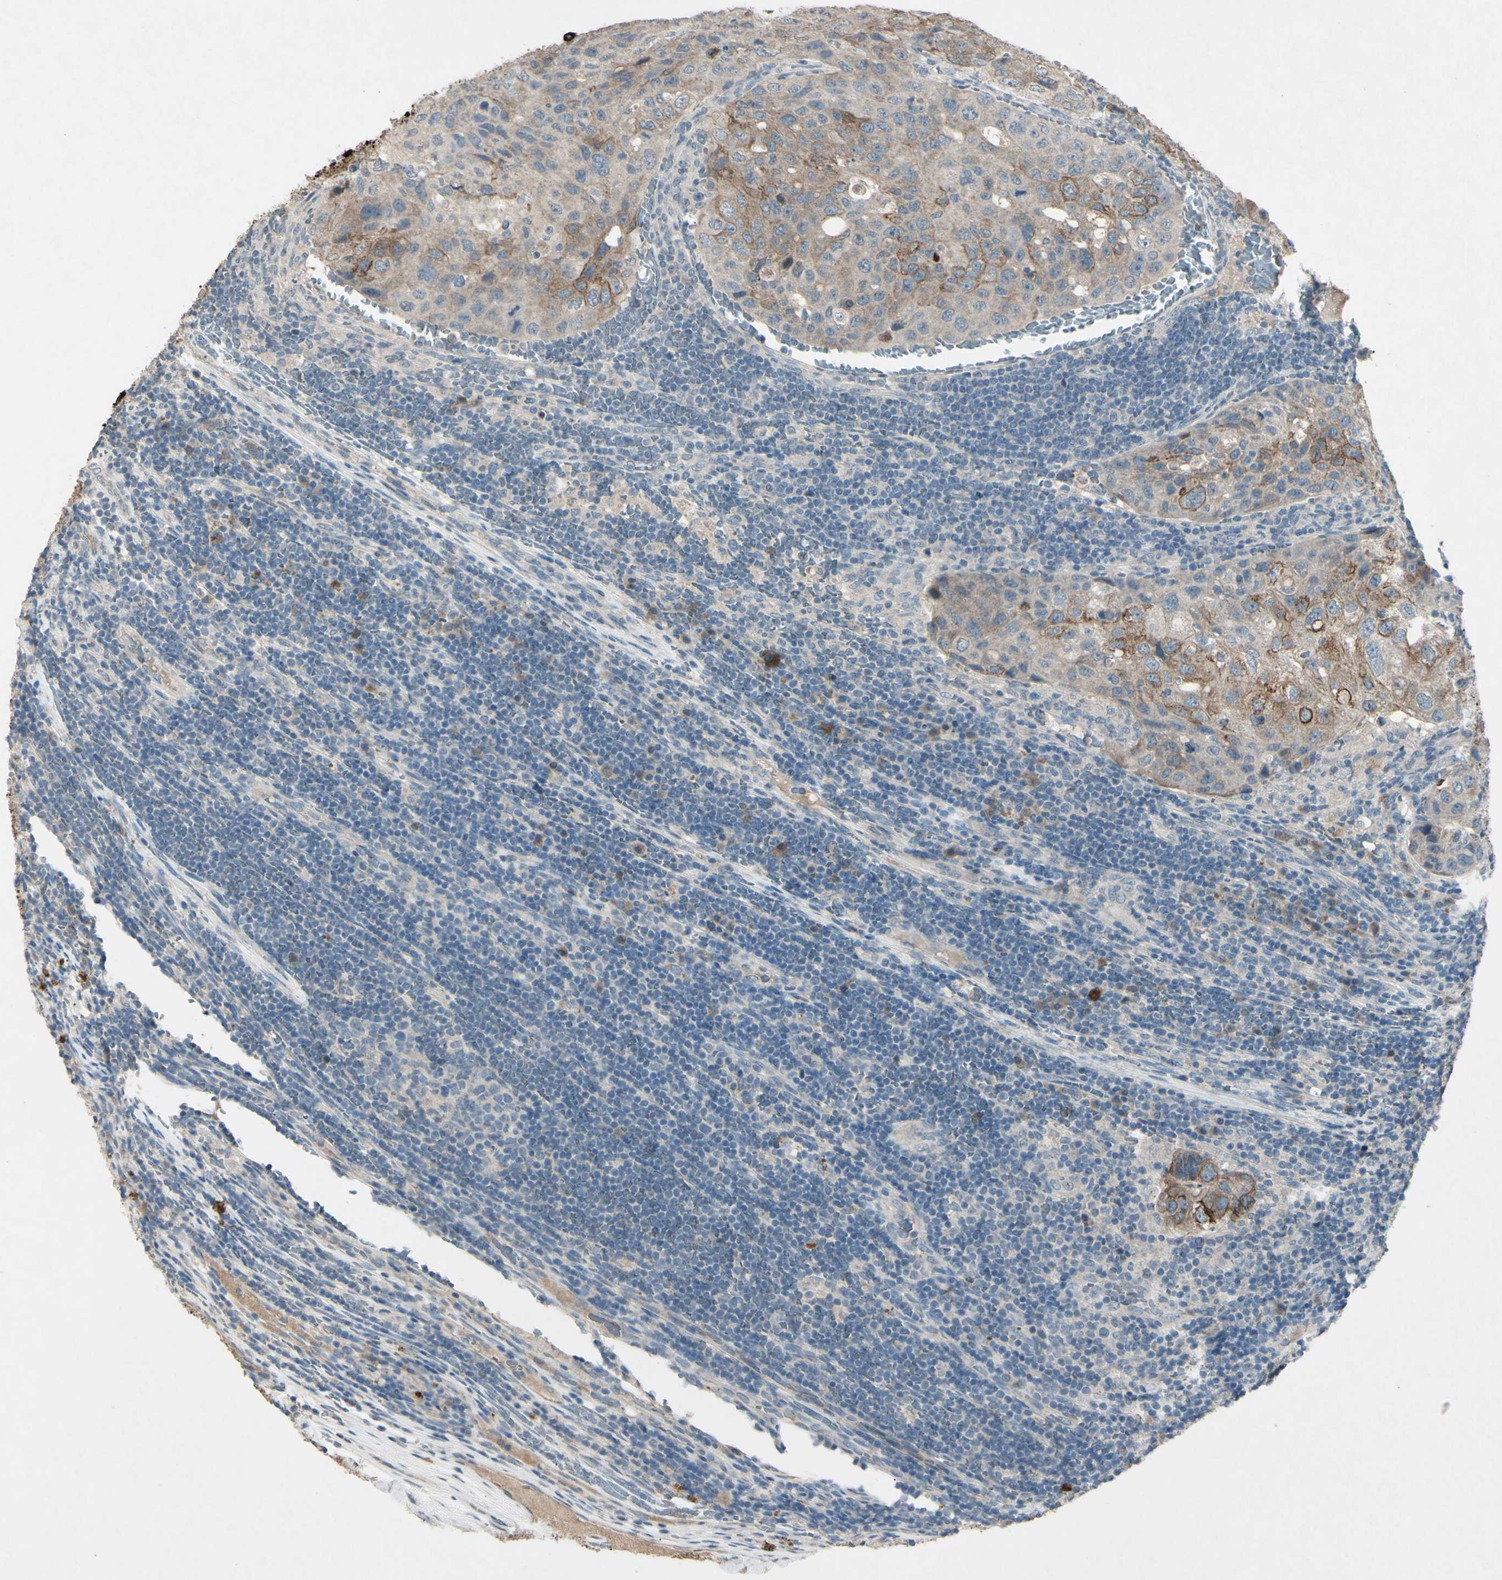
{"staining": {"intensity": "moderate", "quantity": "25%-75%", "location": "cytoplasmic/membranous"}, "tissue": "urothelial cancer", "cell_type": "Tumor cells", "image_type": "cancer", "snomed": [{"axis": "morphology", "description": "Urothelial carcinoma, High grade"}, {"axis": "topography", "description": "Lymph node"}, {"axis": "topography", "description": "Urinary bladder"}], "caption": "Human urothelial cancer stained with a brown dye displays moderate cytoplasmic/membranous positive staining in about 25%-75% of tumor cells.", "gene": "TIMM21", "patient": {"sex": "male", "age": 51}}